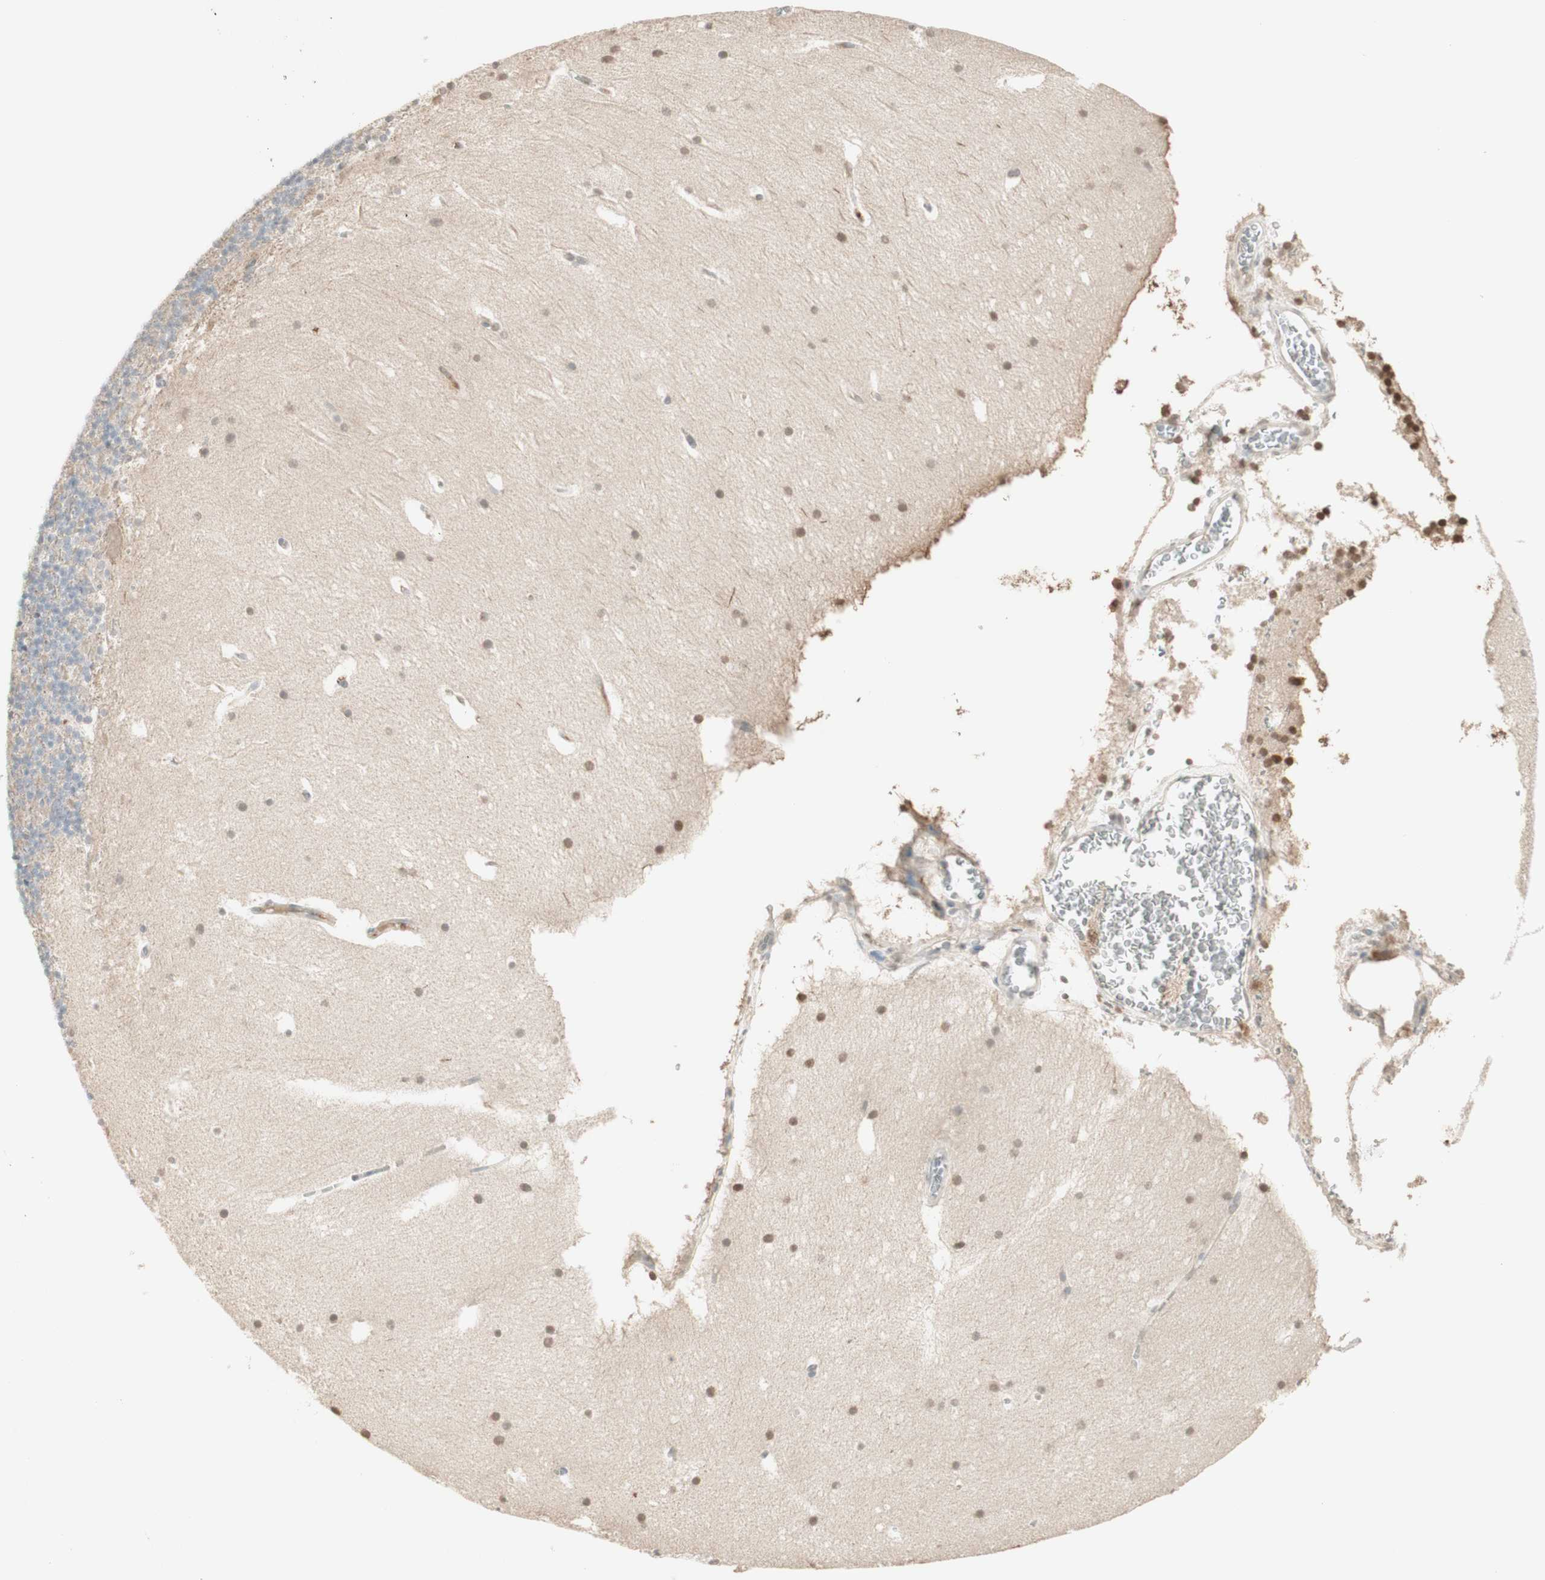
{"staining": {"intensity": "negative", "quantity": "none", "location": "none"}, "tissue": "cerebellum", "cell_type": "Cells in granular layer", "image_type": "normal", "snomed": [{"axis": "morphology", "description": "Normal tissue, NOS"}, {"axis": "topography", "description": "Cerebellum"}], "caption": "This is an immunohistochemistry (IHC) image of normal cerebellum. There is no positivity in cells in granular layer.", "gene": "IFNG", "patient": {"sex": "male", "age": 45}}